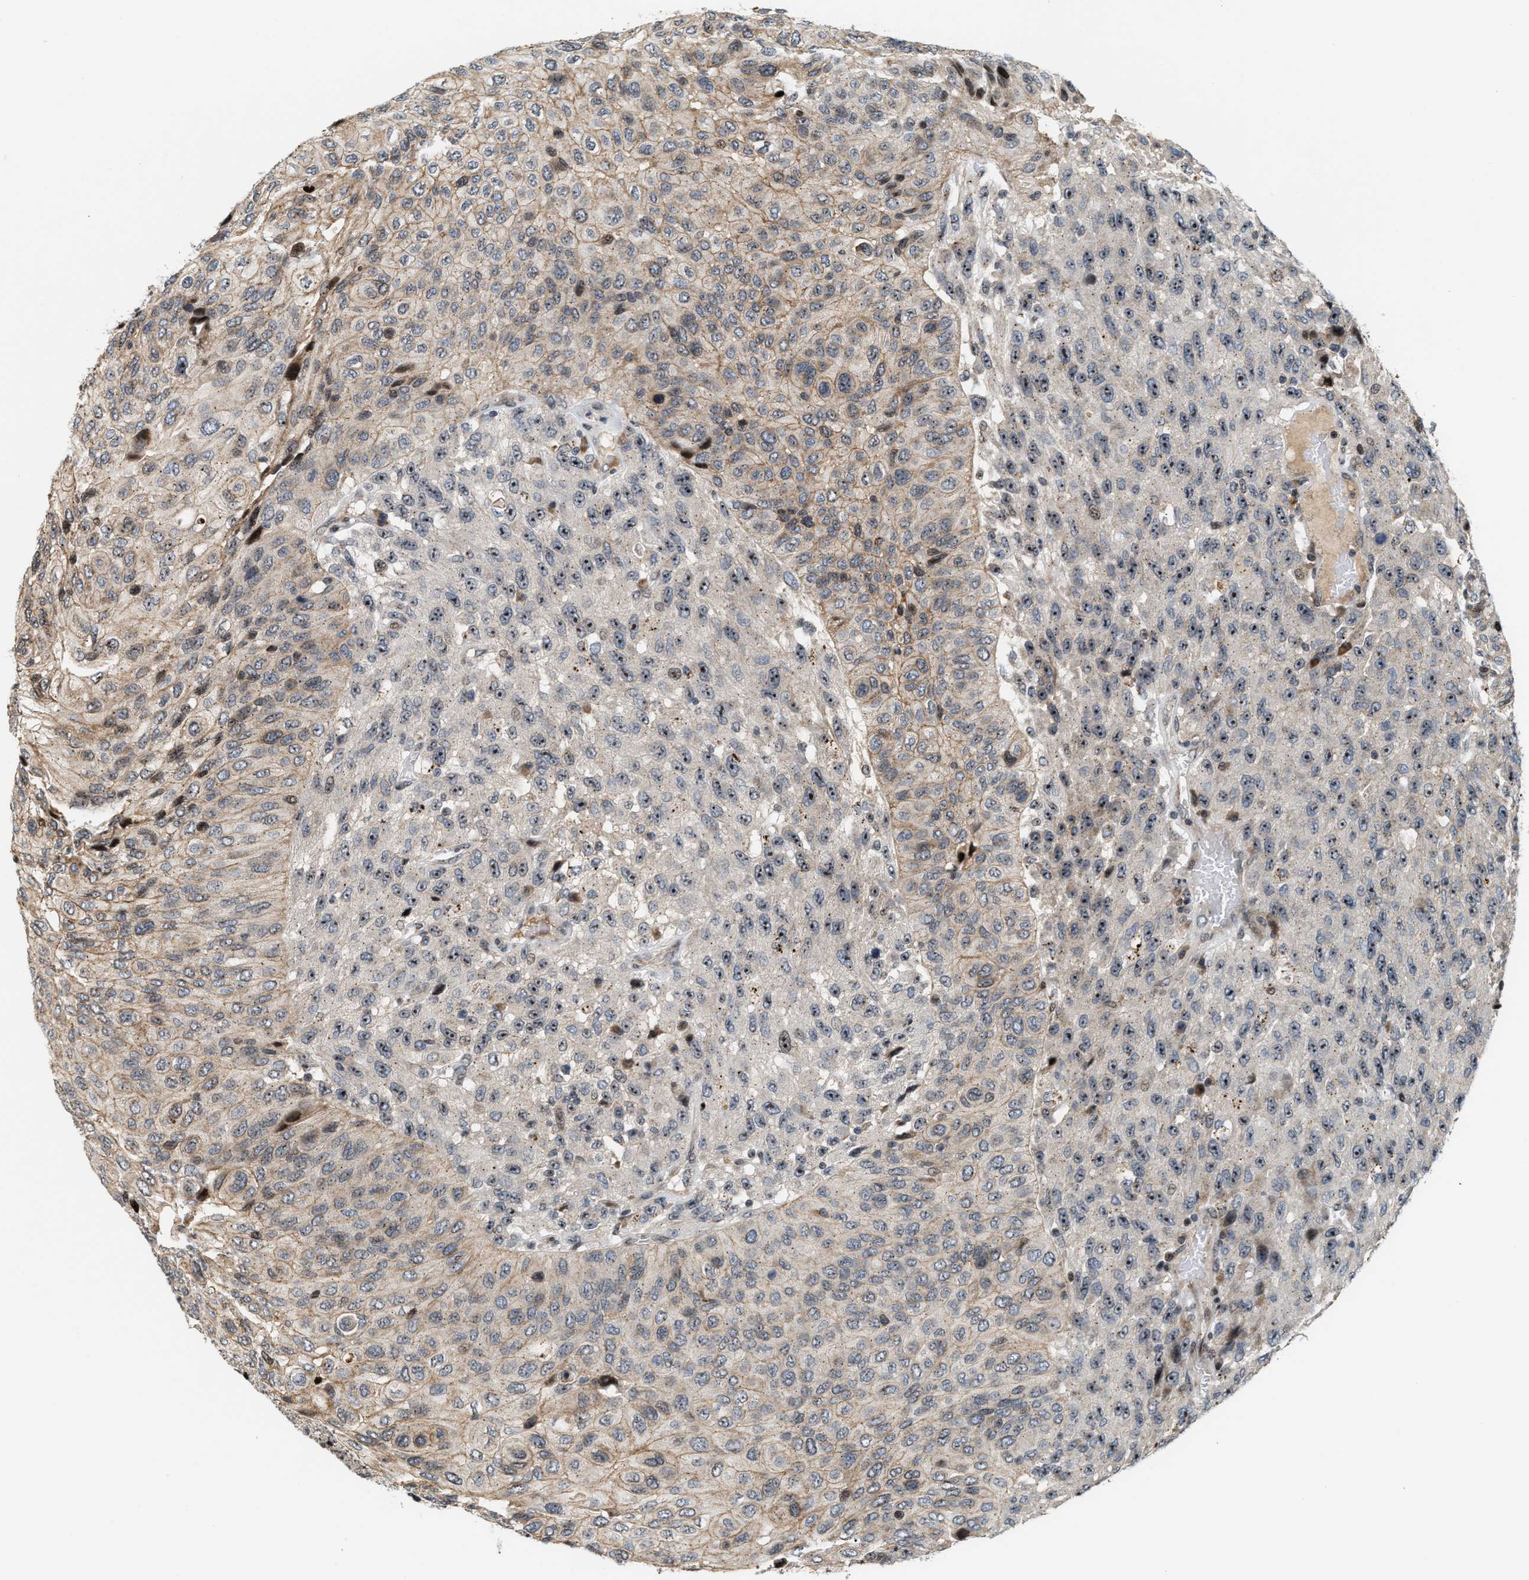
{"staining": {"intensity": "moderate", "quantity": ">75%", "location": "cytoplasmic/membranous,nuclear"}, "tissue": "urothelial cancer", "cell_type": "Tumor cells", "image_type": "cancer", "snomed": [{"axis": "morphology", "description": "Urothelial carcinoma, High grade"}, {"axis": "topography", "description": "Urinary bladder"}], "caption": "DAB (3,3'-diaminobenzidine) immunohistochemical staining of urothelial cancer demonstrates moderate cytoplasmic/membranous and nuclear protein expression in about >75% of tumor cells.", "gene": "PDZD2", "patient": {"sex": "male", "age": 66}}